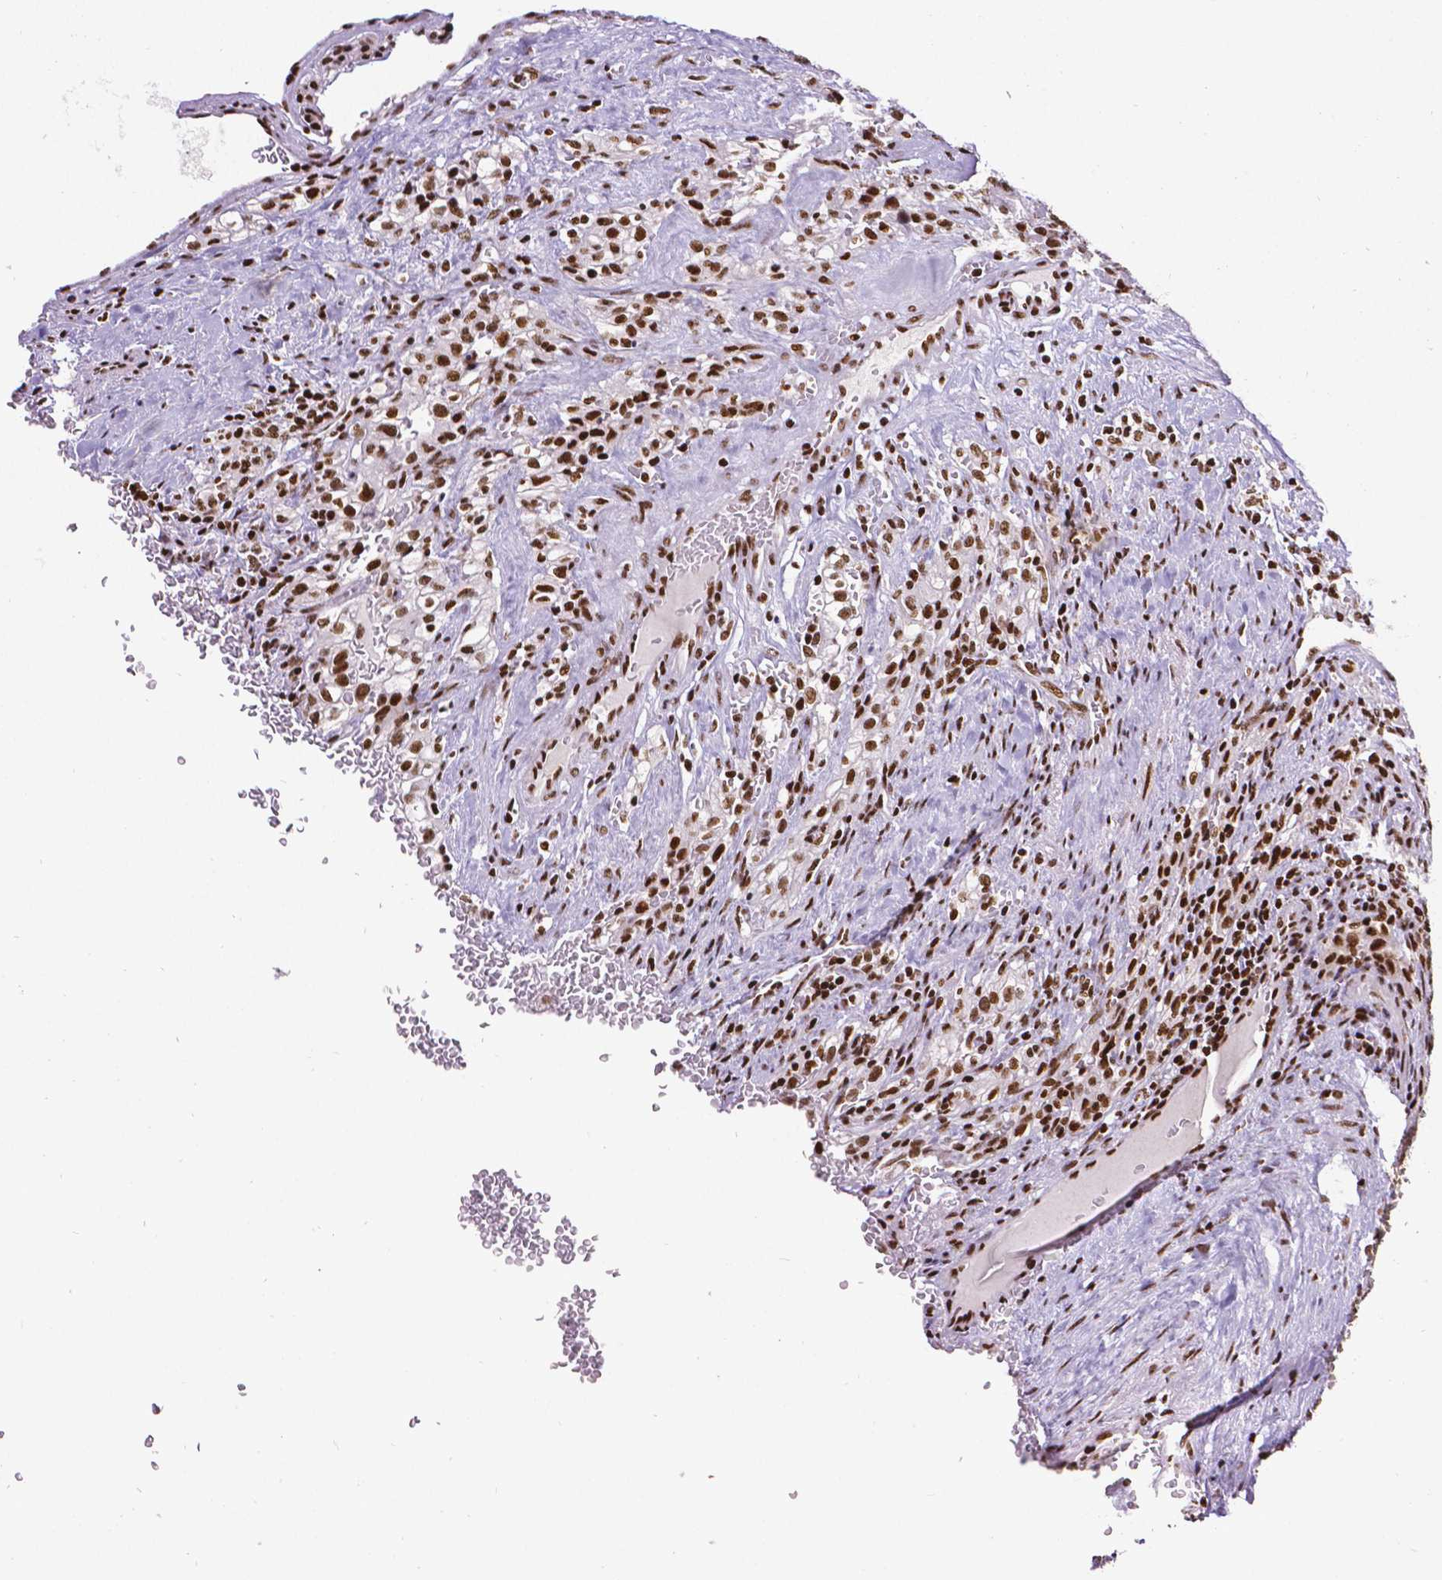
{"staining": {"intensity": "strong", "quantity": ">75%", "location": "nuclear"}, "tissue": "renal cancer", "cell_type": "Tumor cells", "image_type": "cancer", "snomed": [{"axis": "morphology", "description": "Adenocarcinoma, NOS"}, {"axis": "topography", "description": "Kidney"}], "caption": "Strong nuclear expression is present in about >75% of tumor cells in renal cancer (adenocarcinoma).", "gene": "CTCF", "patient": {"sex": "female", "age": 74}}